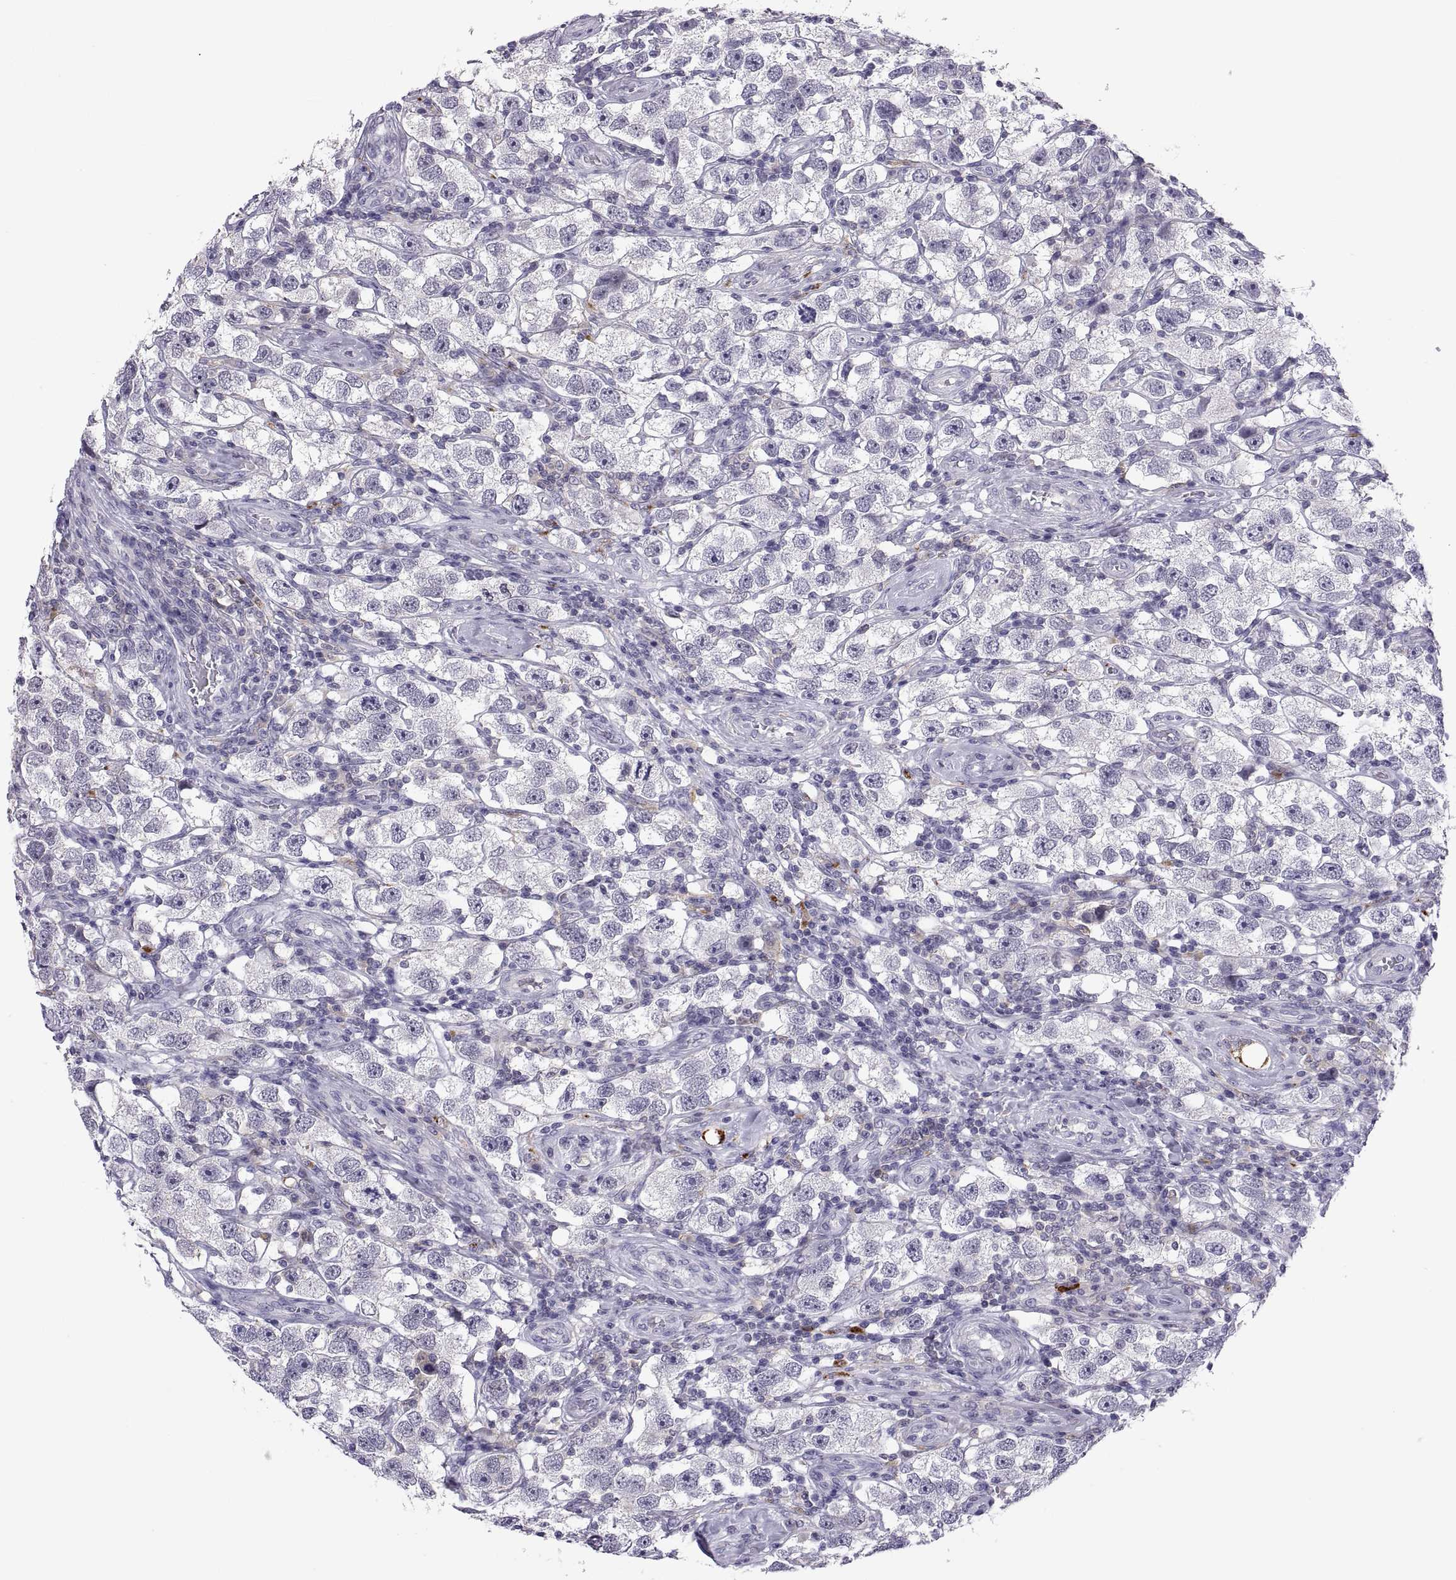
{"staining": {"intensity": "negative", "quantity": "none", "location": "none"}, "tissue": "testis cancer", "cell_type": "Tumor cells", "image_type": "cancer", "snomed": [{"axis": "morphology", "description": "Seminoma, NOS"}, {"axis": "topography", "description": "Testis"}], "caption": "A micrograph of seminoma (testis) stained for a protein reveals no brown staining in tumor cells.", "gene": "RGS19", "patient": {"sex": "male", "age": 26}}